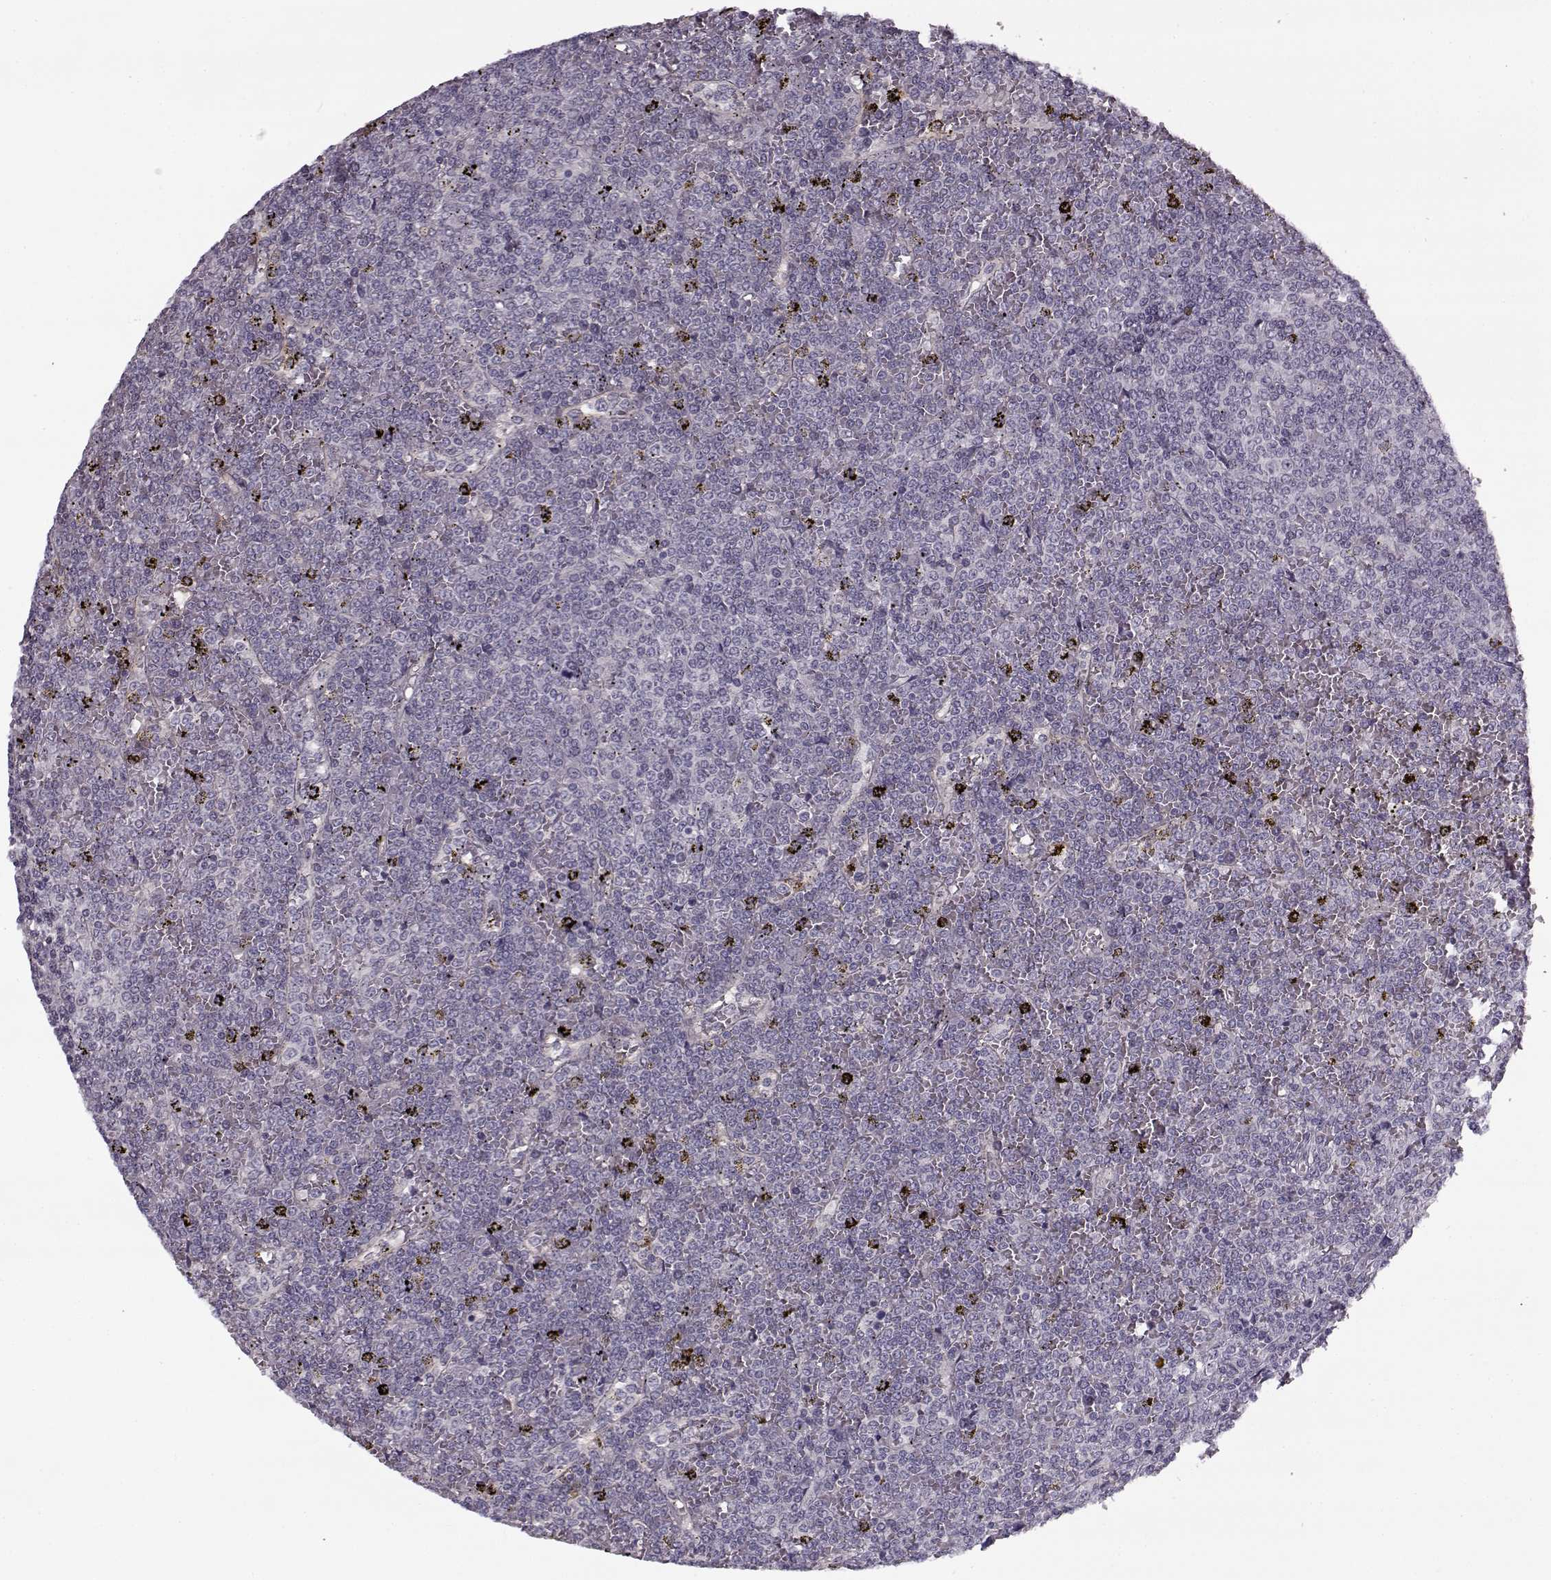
{"staining": {"intensity": "negative", "quantity": "none", "location": "none"}, "tissue": "lymphoma", "cell_type": "Tumor cells", "image_type": "cancer", "snomed": [{"axis": "morphology", "description": "Malignant lymphoma, non-Hodgkin's type, Low grade"}, {"axis": "topography", "description": "Spleen"}], "caption": "Immunohistochemistry (IHC) photomicrograph of human malignant lymphoma, non-Hodgkin's type (low-grade) stained for a protein (brown), which displays no staining in tumor cells.", "gene": "PNMT", "patient": {"sex": "female", "age": 19}}